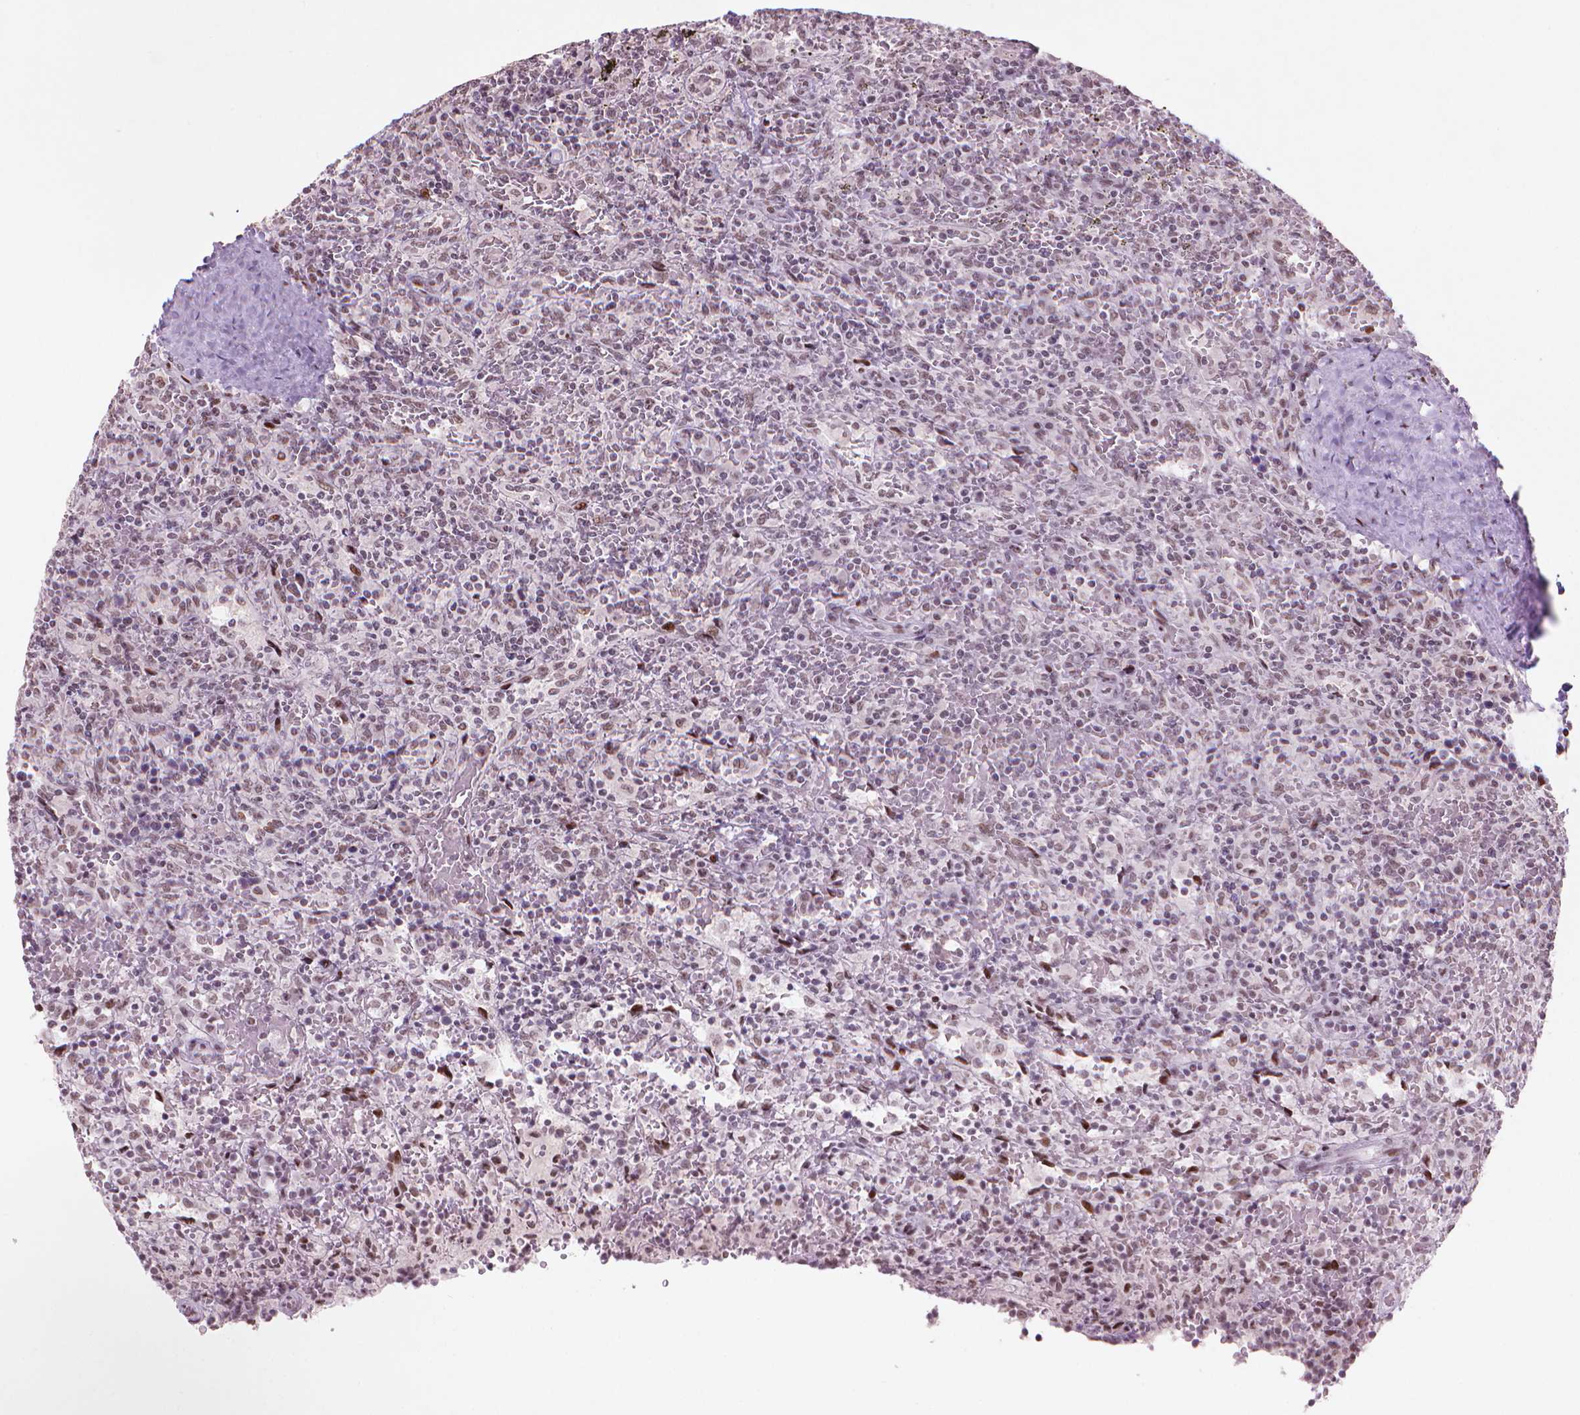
{"staining": {"intensity": "weak", "quantity": "<25%", "location": "nuclear"}, "tissue": "lymphoma", "cell_type": "Tumor cells", "image_type": "cancer", "snomed": [{"axis": "morphology", "description": "Malignant lymphoma, non-Hodgkin's type, Low grade"}, {"axis": "topography", "description": "Spleen"}], "caption": "This is a histopathology image of immunohistochemistry (IHC) staining of low-grade malignant lymphoma, non-Hodgkin's type, which shows no staining in tumor cells. The staining was performed using DAB to visualize the protein expression in brown, while the nuclei were stained in blue with hematoxylin (Magnification: 20x).", "gene": "HES7", "patient": {"sex": "male", "age": 62}}